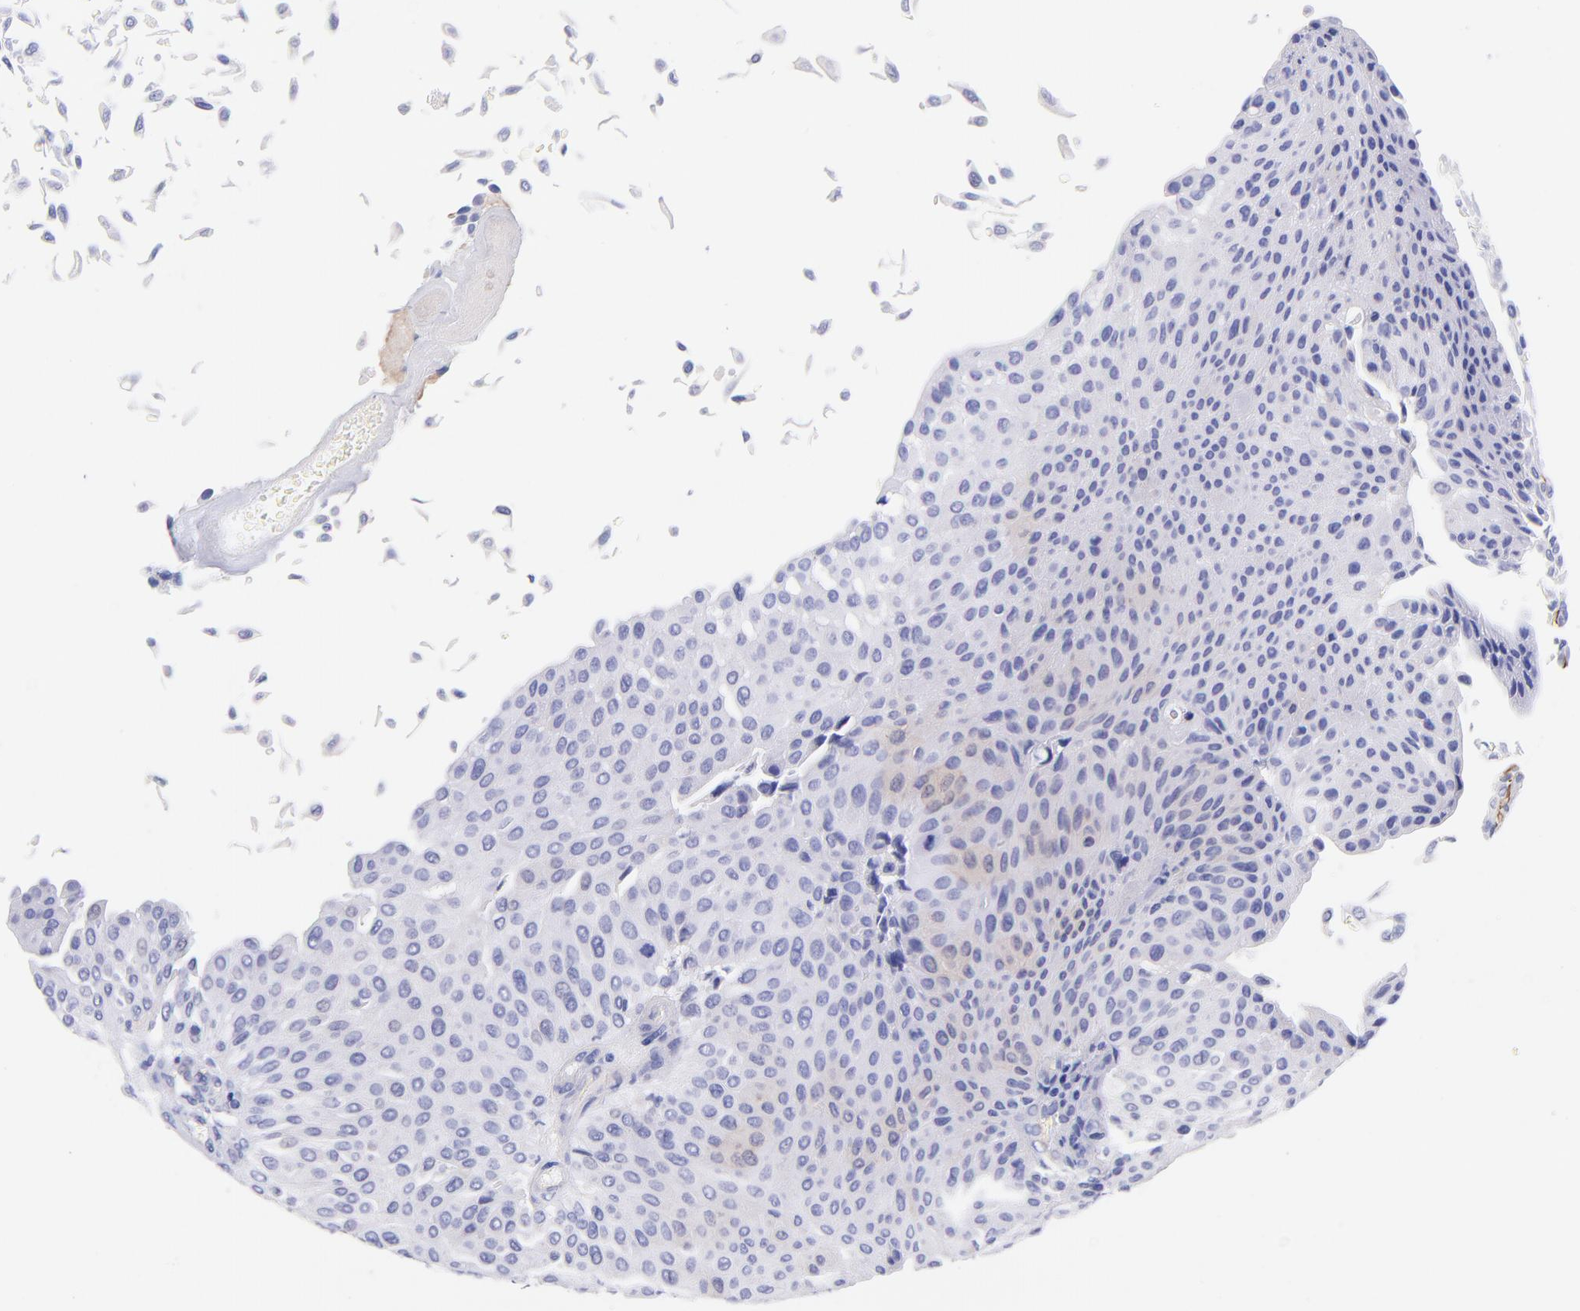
{"staining": {"intensity": "negative", "quantity": "none", "location": "none"}, "tissue": "urothelial cancer", "cell_type": "Tumor cells", "image_type": "cancer", "snomed": [{"axis": "morphology", "description": "Urothelial carcinoma, Low grade"}, {"axis": "topography", "description": "Urinary bladder"}], "caption": "Human low-grade urothelial carcinoma stained for a protein using IHC reveals no staining in tumor cells.", "gene": "RAB3B", "patient": {"sex": "male", "age": 64}}